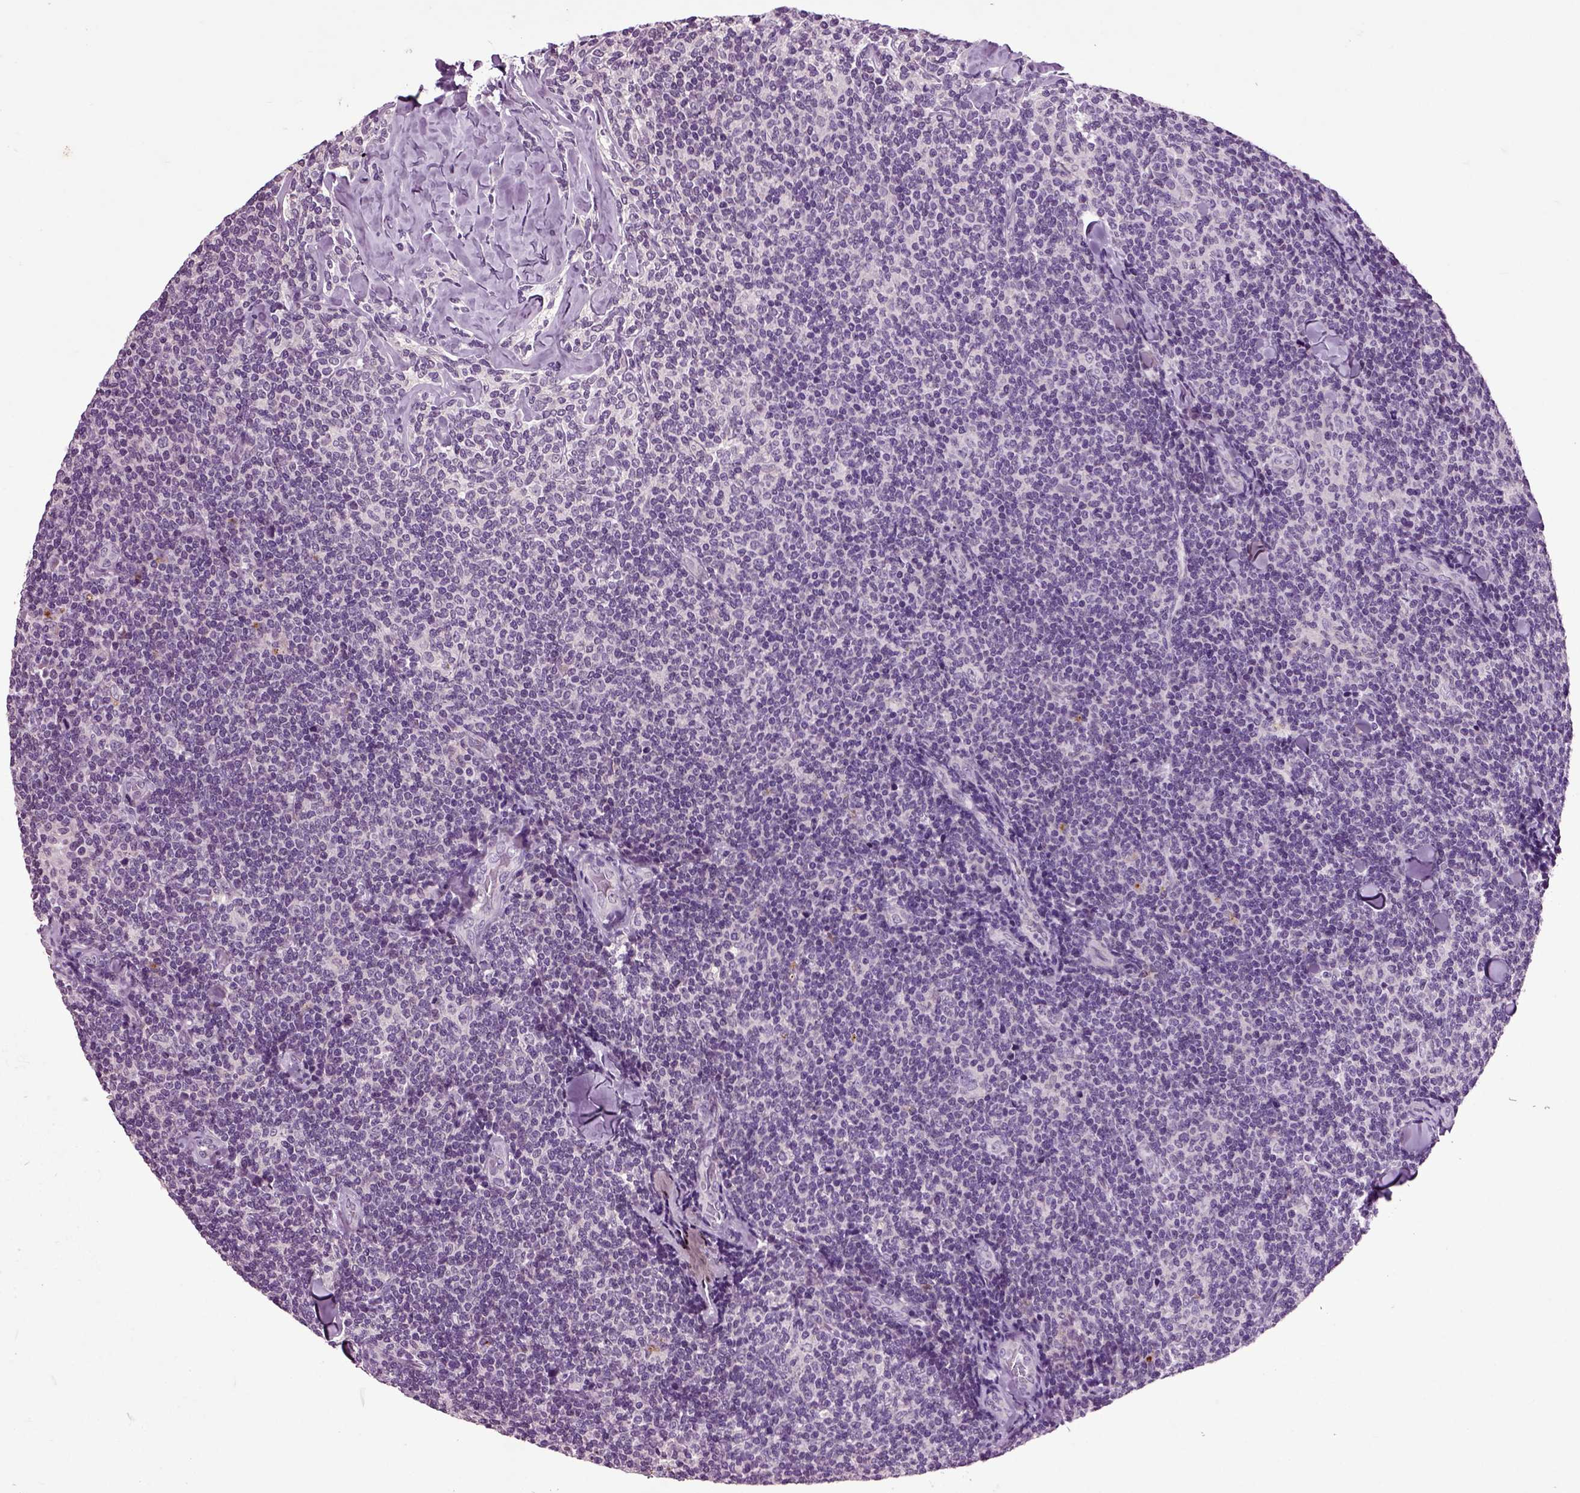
{"staining": {"intensity": "negative", "quantity": "none", "location": "none"}, "tissue": "lymphoma", "cell_type": "Tumor cells", "image_type": "cancer", "snomed": [{"axis": "morphology", "description": "Malignant lymphoma, non-Hodgkin's type, Low grade"}, {"axis": "topography", "description": "Lymph node"}], "caption": "This is an immunohistochemistry (IHC) micrograph of human lymphoma. There is no expression in tumor cells.", "gene": "CRHR1", "patient": {"sex": "female", "age": 56}}